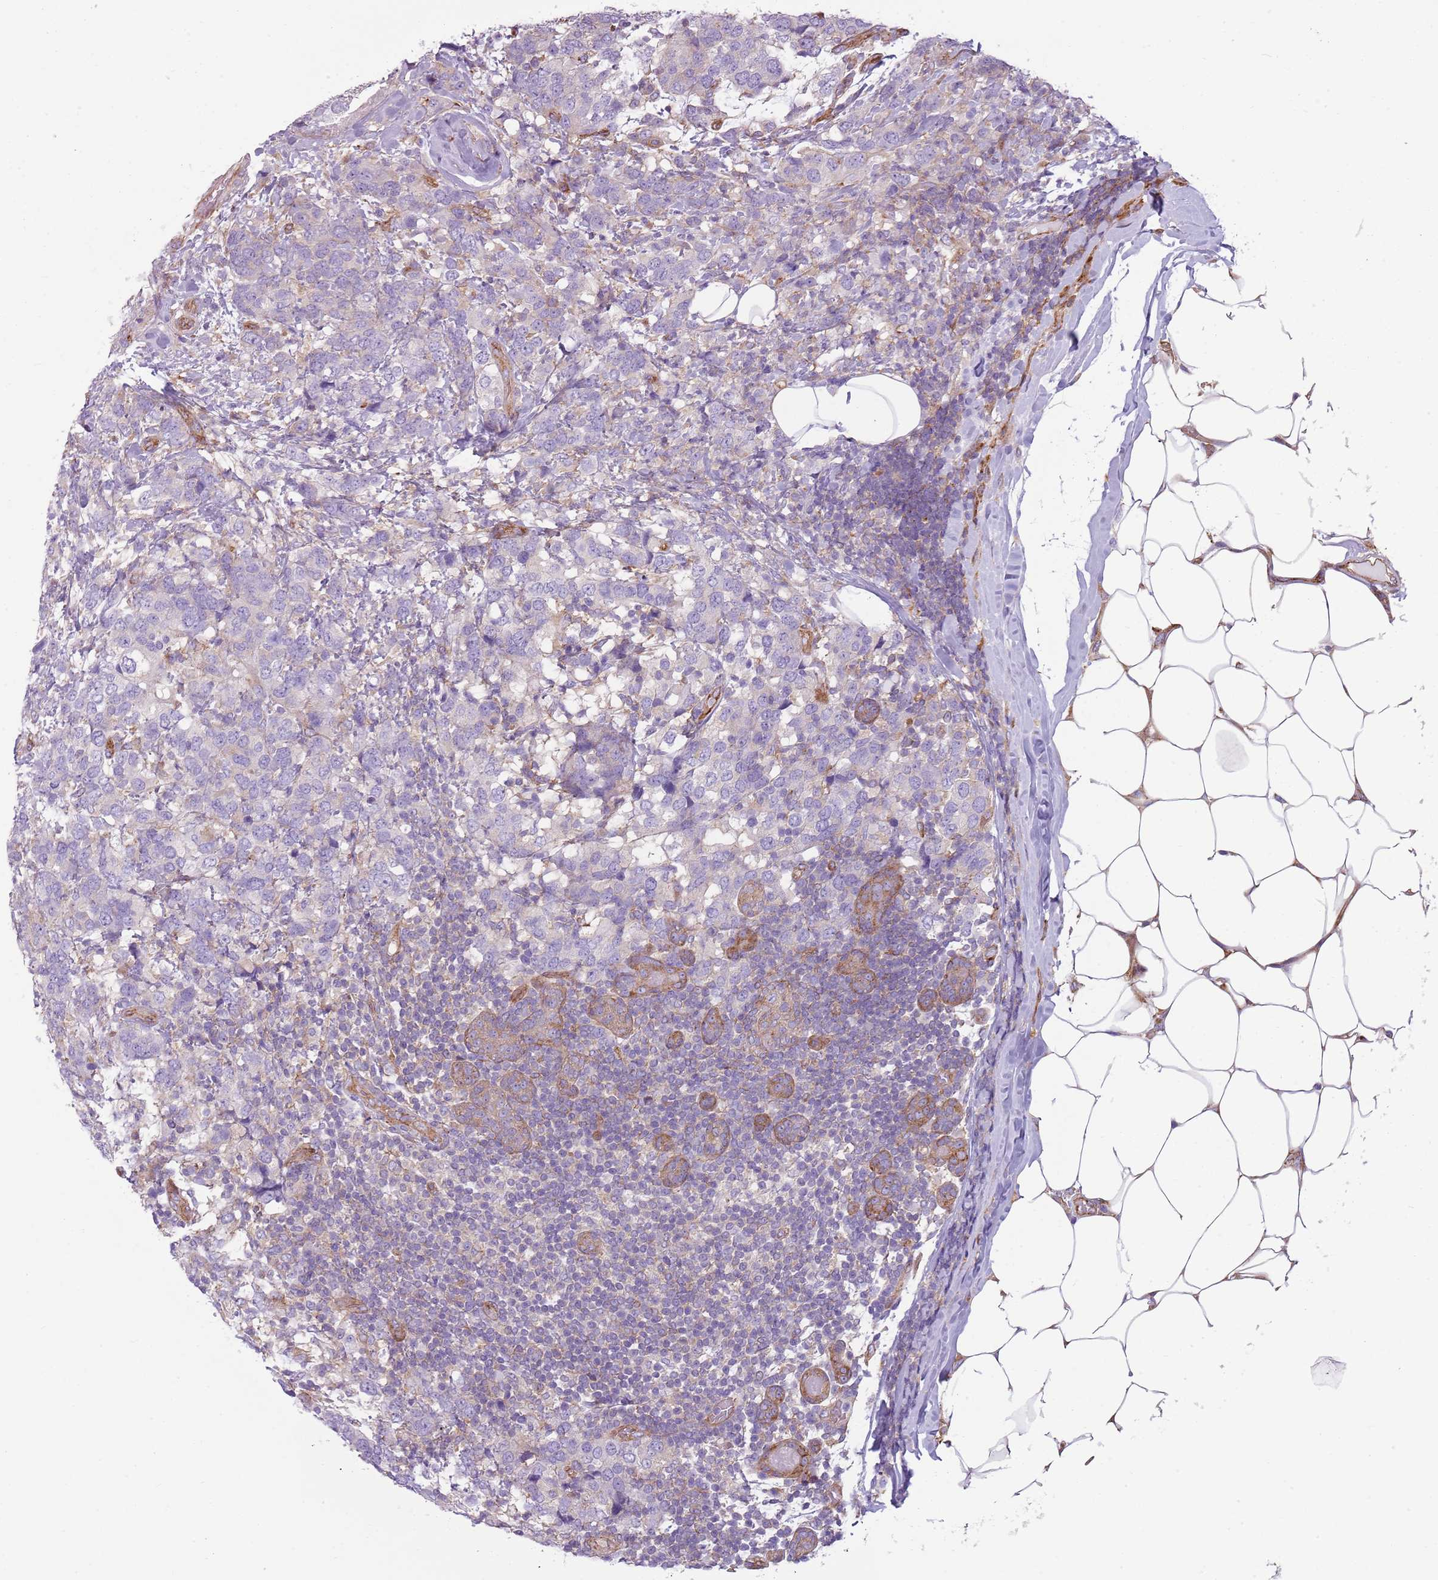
{"staining": {"intensity": "negative", "quantity": "none", "location": "none"}, "tissue": "breast cancer", "cell_type": "Tumor cells", "image_type": "cancer", "snomed": [{"axis": "morphology", "description": "Lobular carcinoma"}, {"axis": "topography", "description": "Breast"}], "caption": "An image of lobular carcinoma (breast) stained for a protein shows no brown staining in tumor cells.", "gene": "SNX1", "patient": {"sex": "female", "age": 59}}